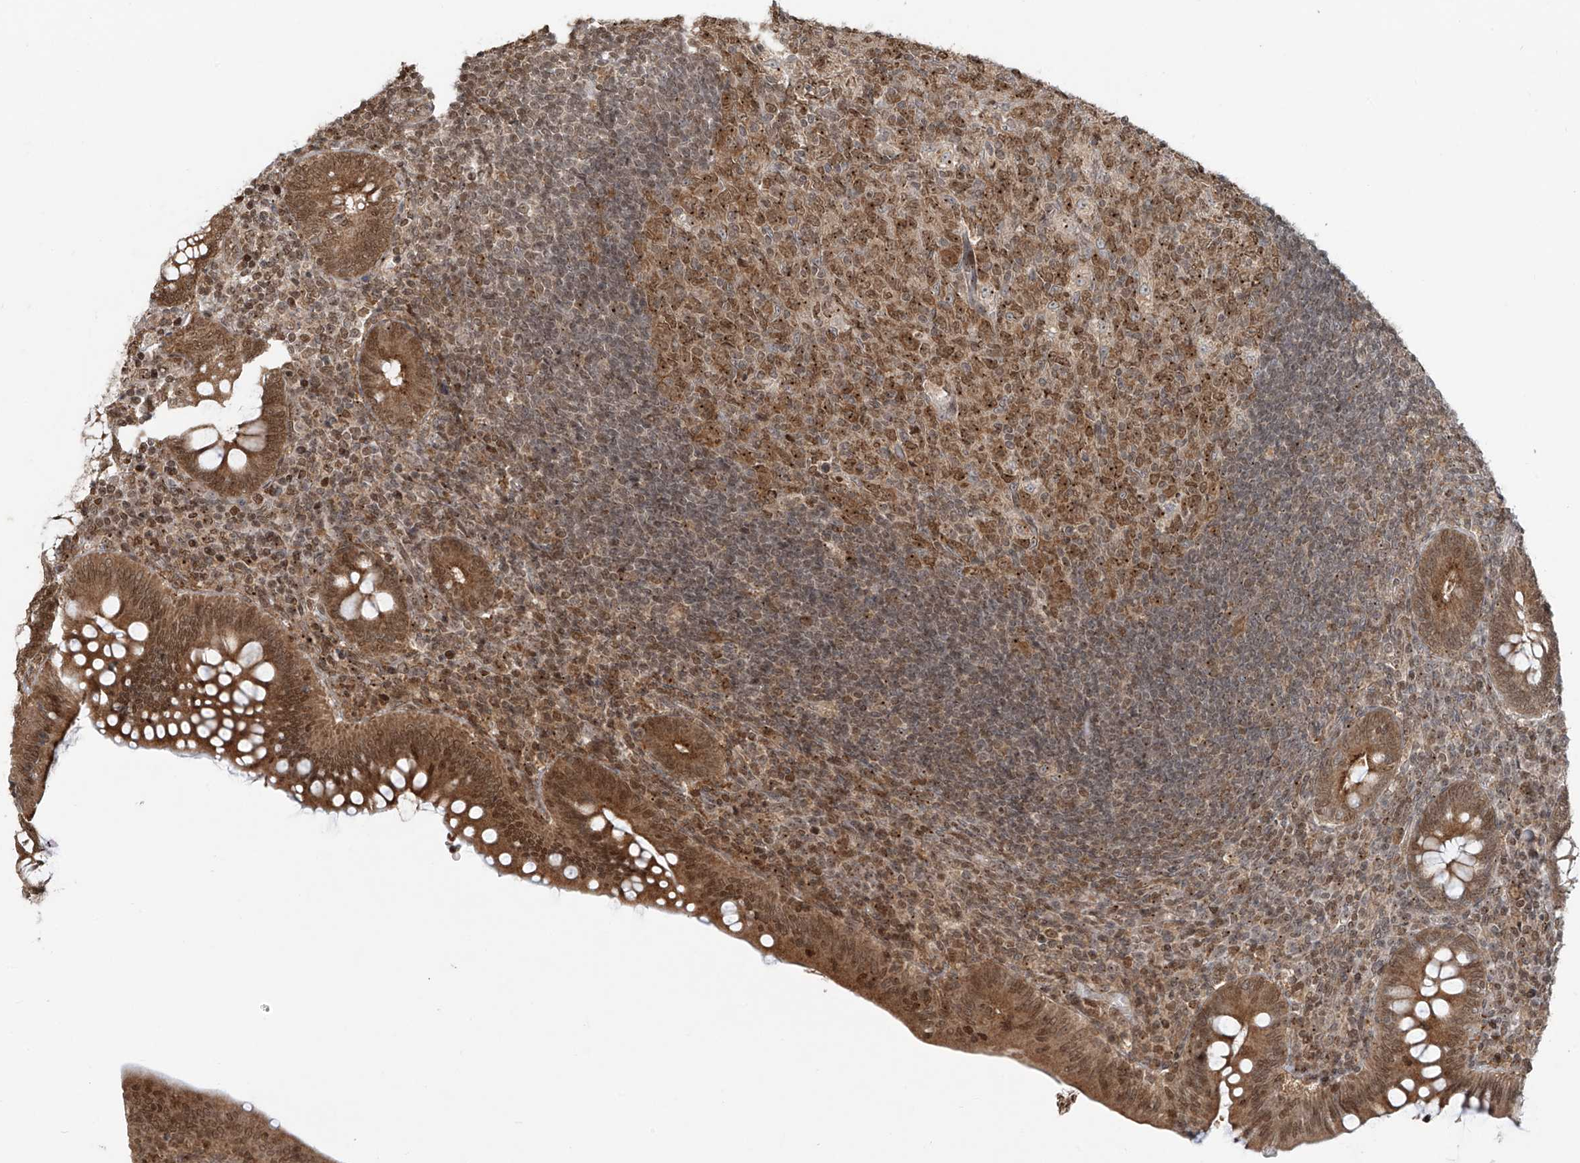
{"staining": {"intensity": "moderate", "quantity": ">75%", "location": "cytoplasmic/membranous,nuclear"}, "tissue": "appendix", "cell_type": "Glandular cells", "image_type": "normal", "snomed": [{"axis": "morphology", "description": "Normal tissue, NOS"}, {"axis": "topography", "description": "Appendix"}], "caption": "A micrograph of human appendix stained for a protein shows moderate cytoplasmic/membranous,nuclear brown staining in glandular cells. The protein is shown in brown color, while the nuclei are stained blue.", "gene": "VMP1", "patient": {"sex": "male", "age": 14}}